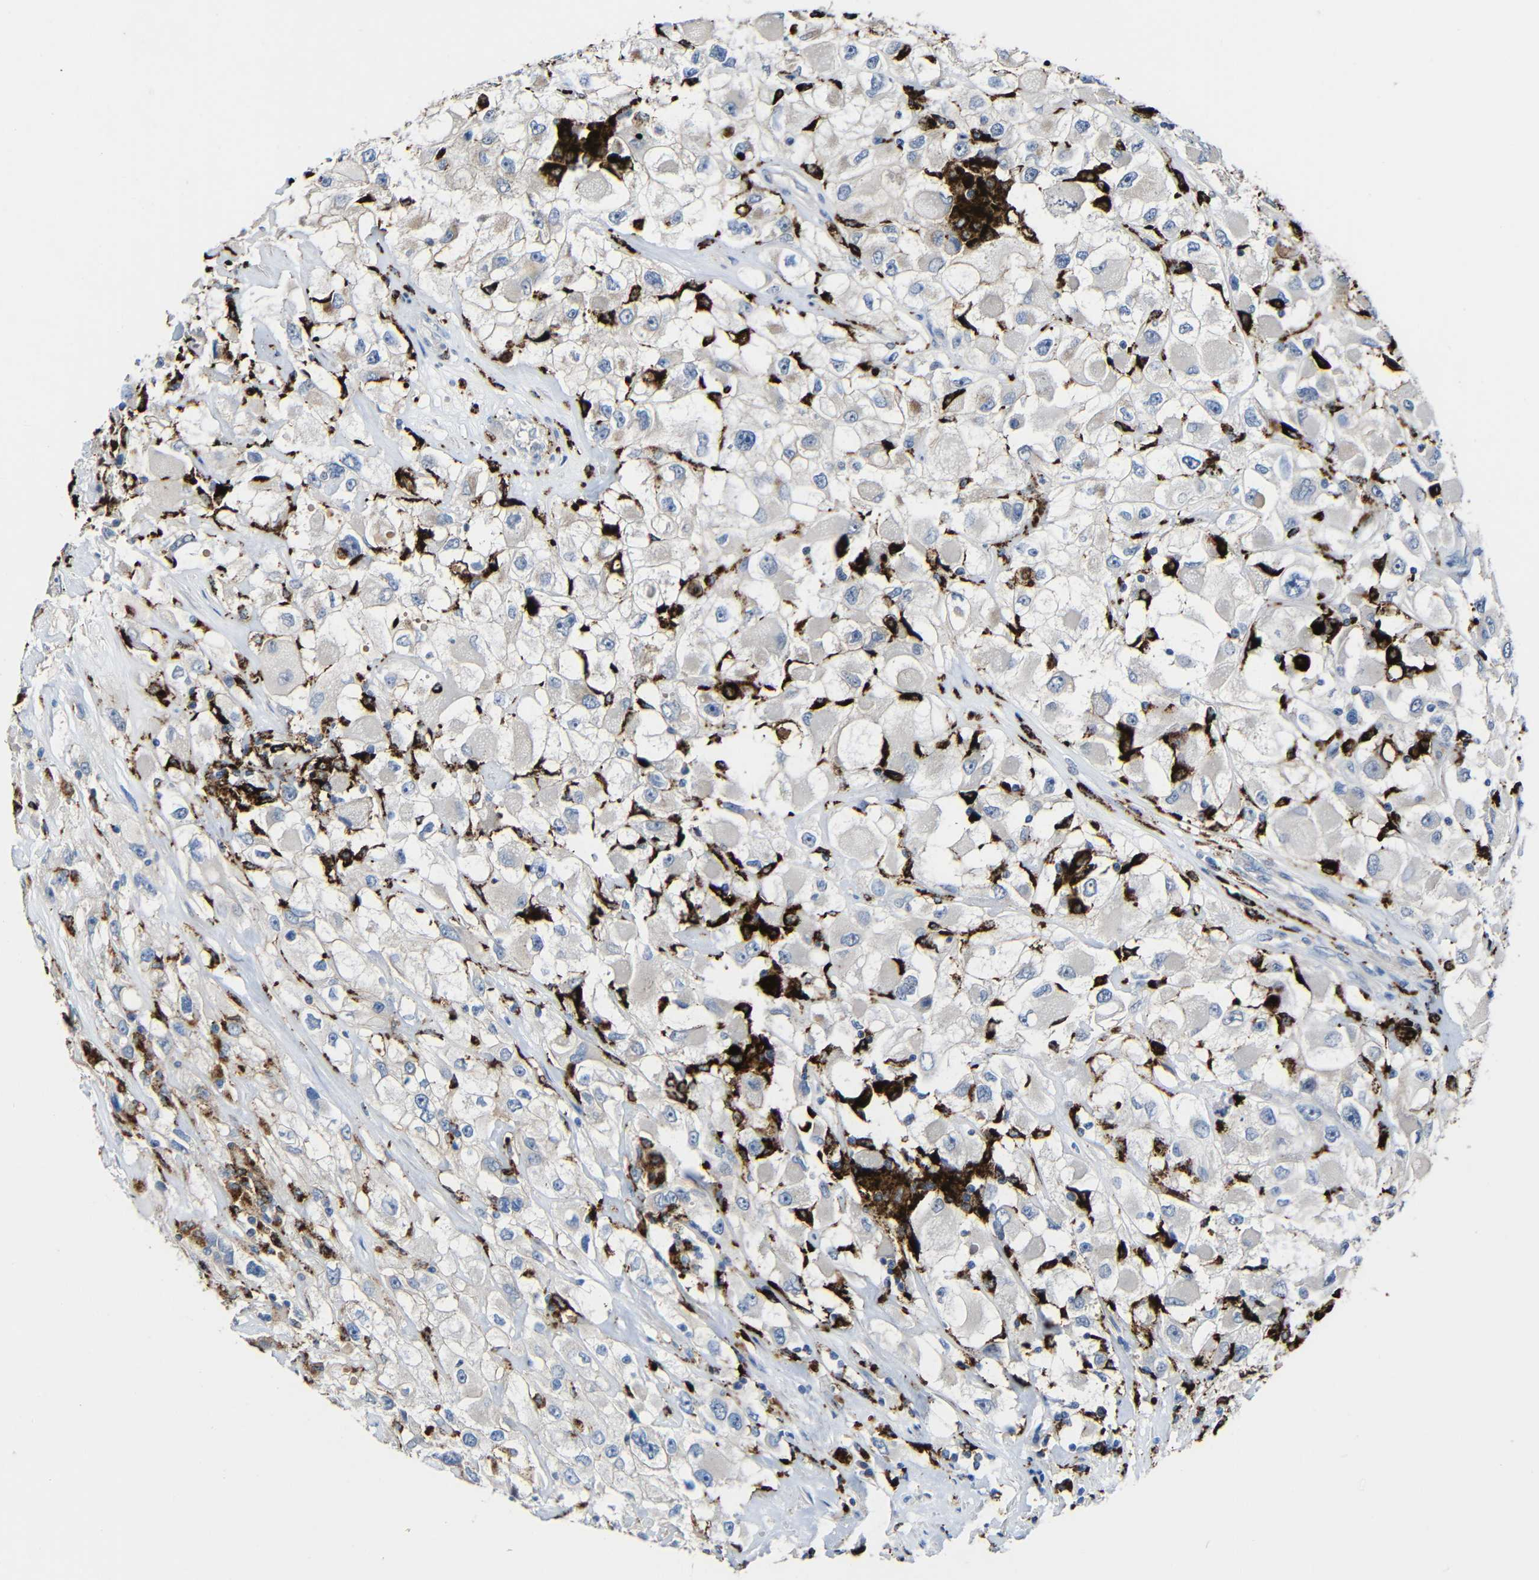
{"staining": {"intensity": "weak", "quantity": "<25%", "location": "cytoplasmic/membranous"}, "tissue": "renal cancer", "cell_type": "Tumor cells", "image_type": "cancer", "snomed": [{"axis": "morphology", "description": "Adenocarcinoma, NOS"}, {"axis": "topography", "description": "Kidney"}], "caption": "Immunohistochemical staining of renal cancer shows no significant positivity in tumor cells. Nuclei are stained in blue.", "gene": "HLA-DMA", "patient": {"sex": "female", "age": 52}}